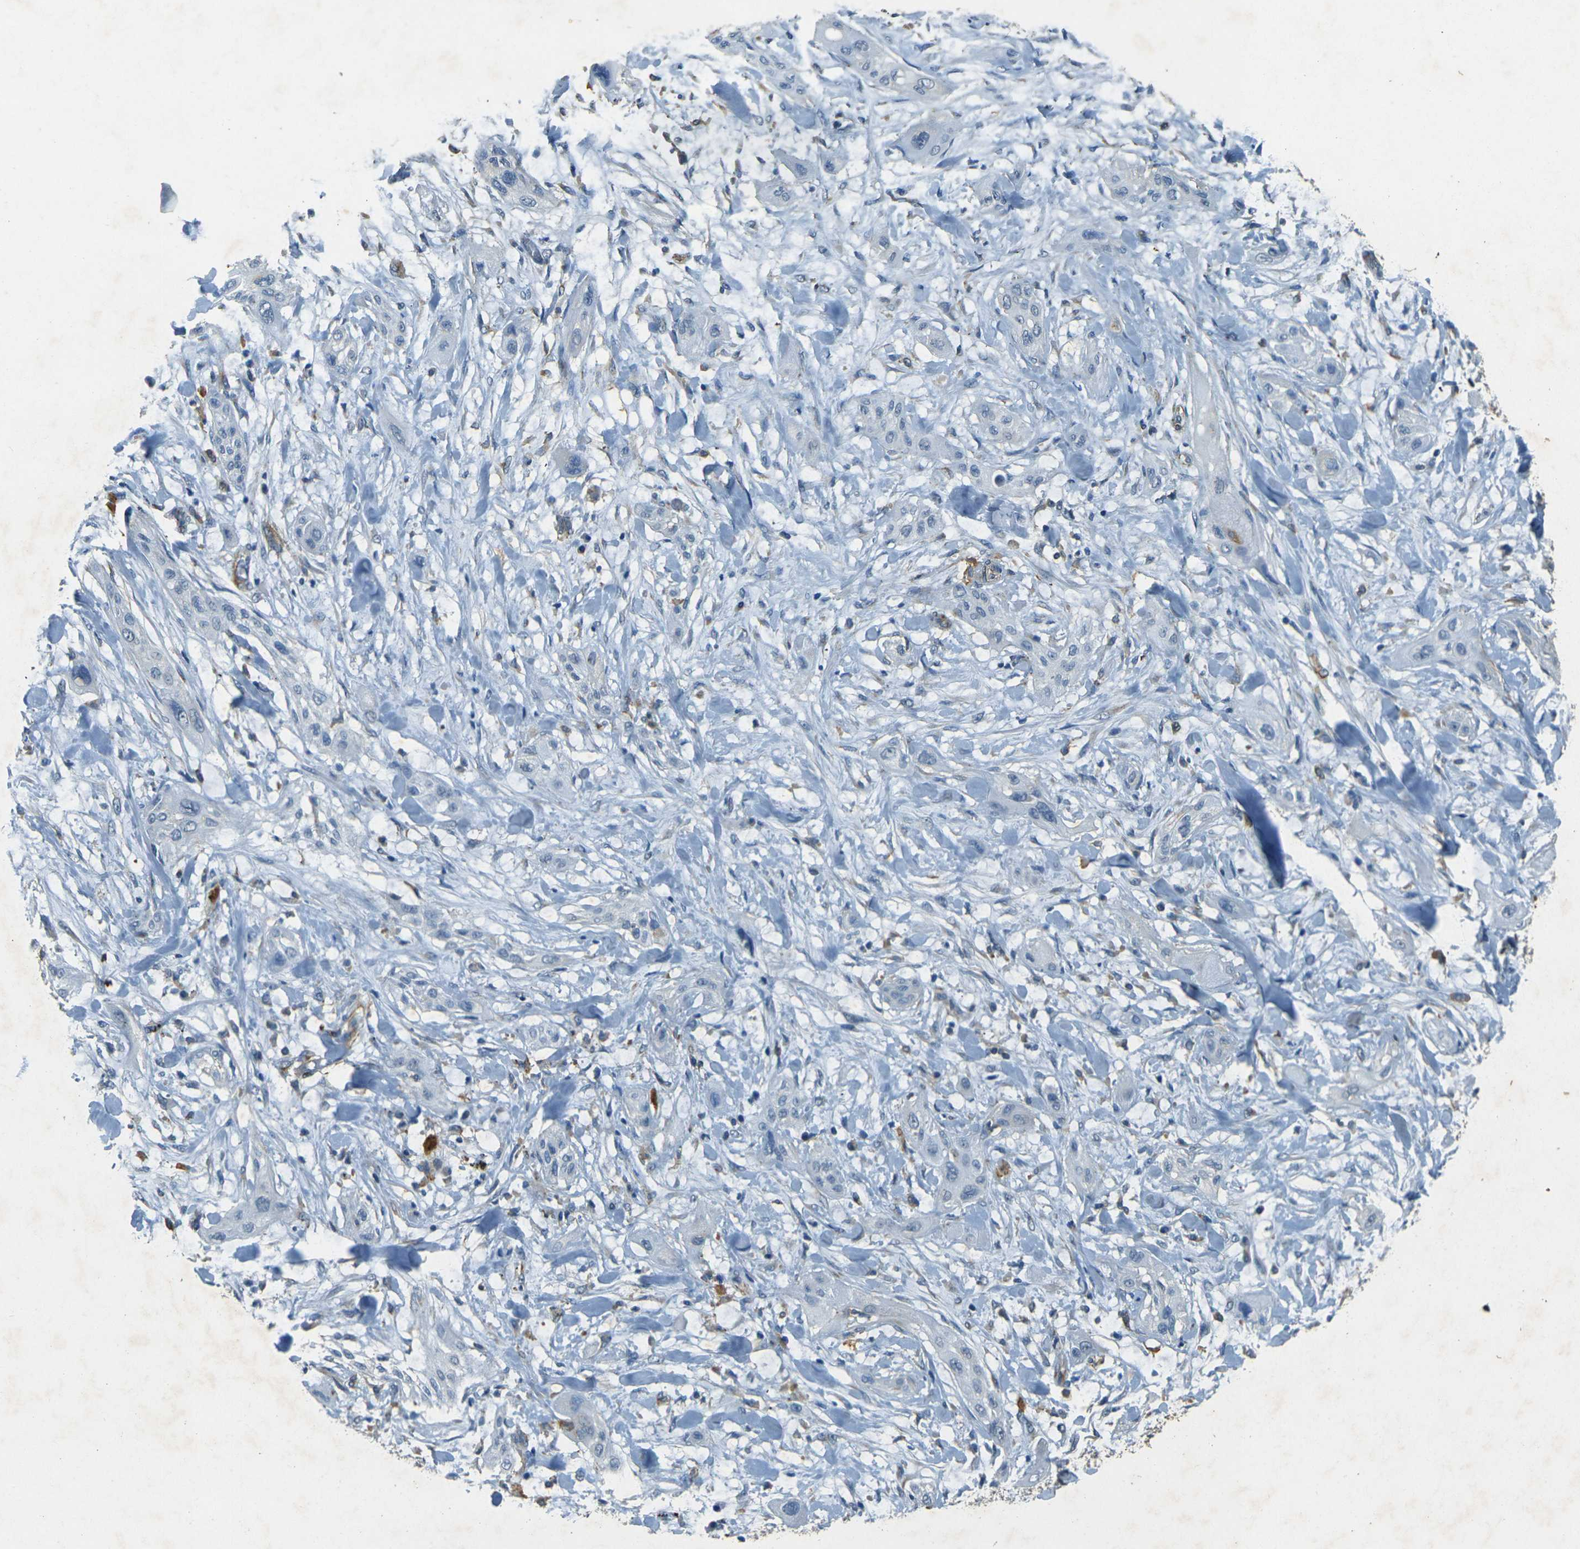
{"staining": {"intensity": "negative", "quantity": "none", "location": "none"}, "tissue": "lung cancer", "cell_type": "Tumor cells", "image_type": "cancer", "snomed": [{"axis": "morphology", "description": "Squamous cell carcinoma, NOS"}, {"axis": "topography", "description": "Lung"}], "caption": "High power microscopy histopathology image of an immunohistochemistry (IHC) micrograph of lung cancer (squamous cell carcinoma), revealing no significant positivity in tumor cells.", "gene": "SORT1", "patient": {"sex": "female", "age": 47}}